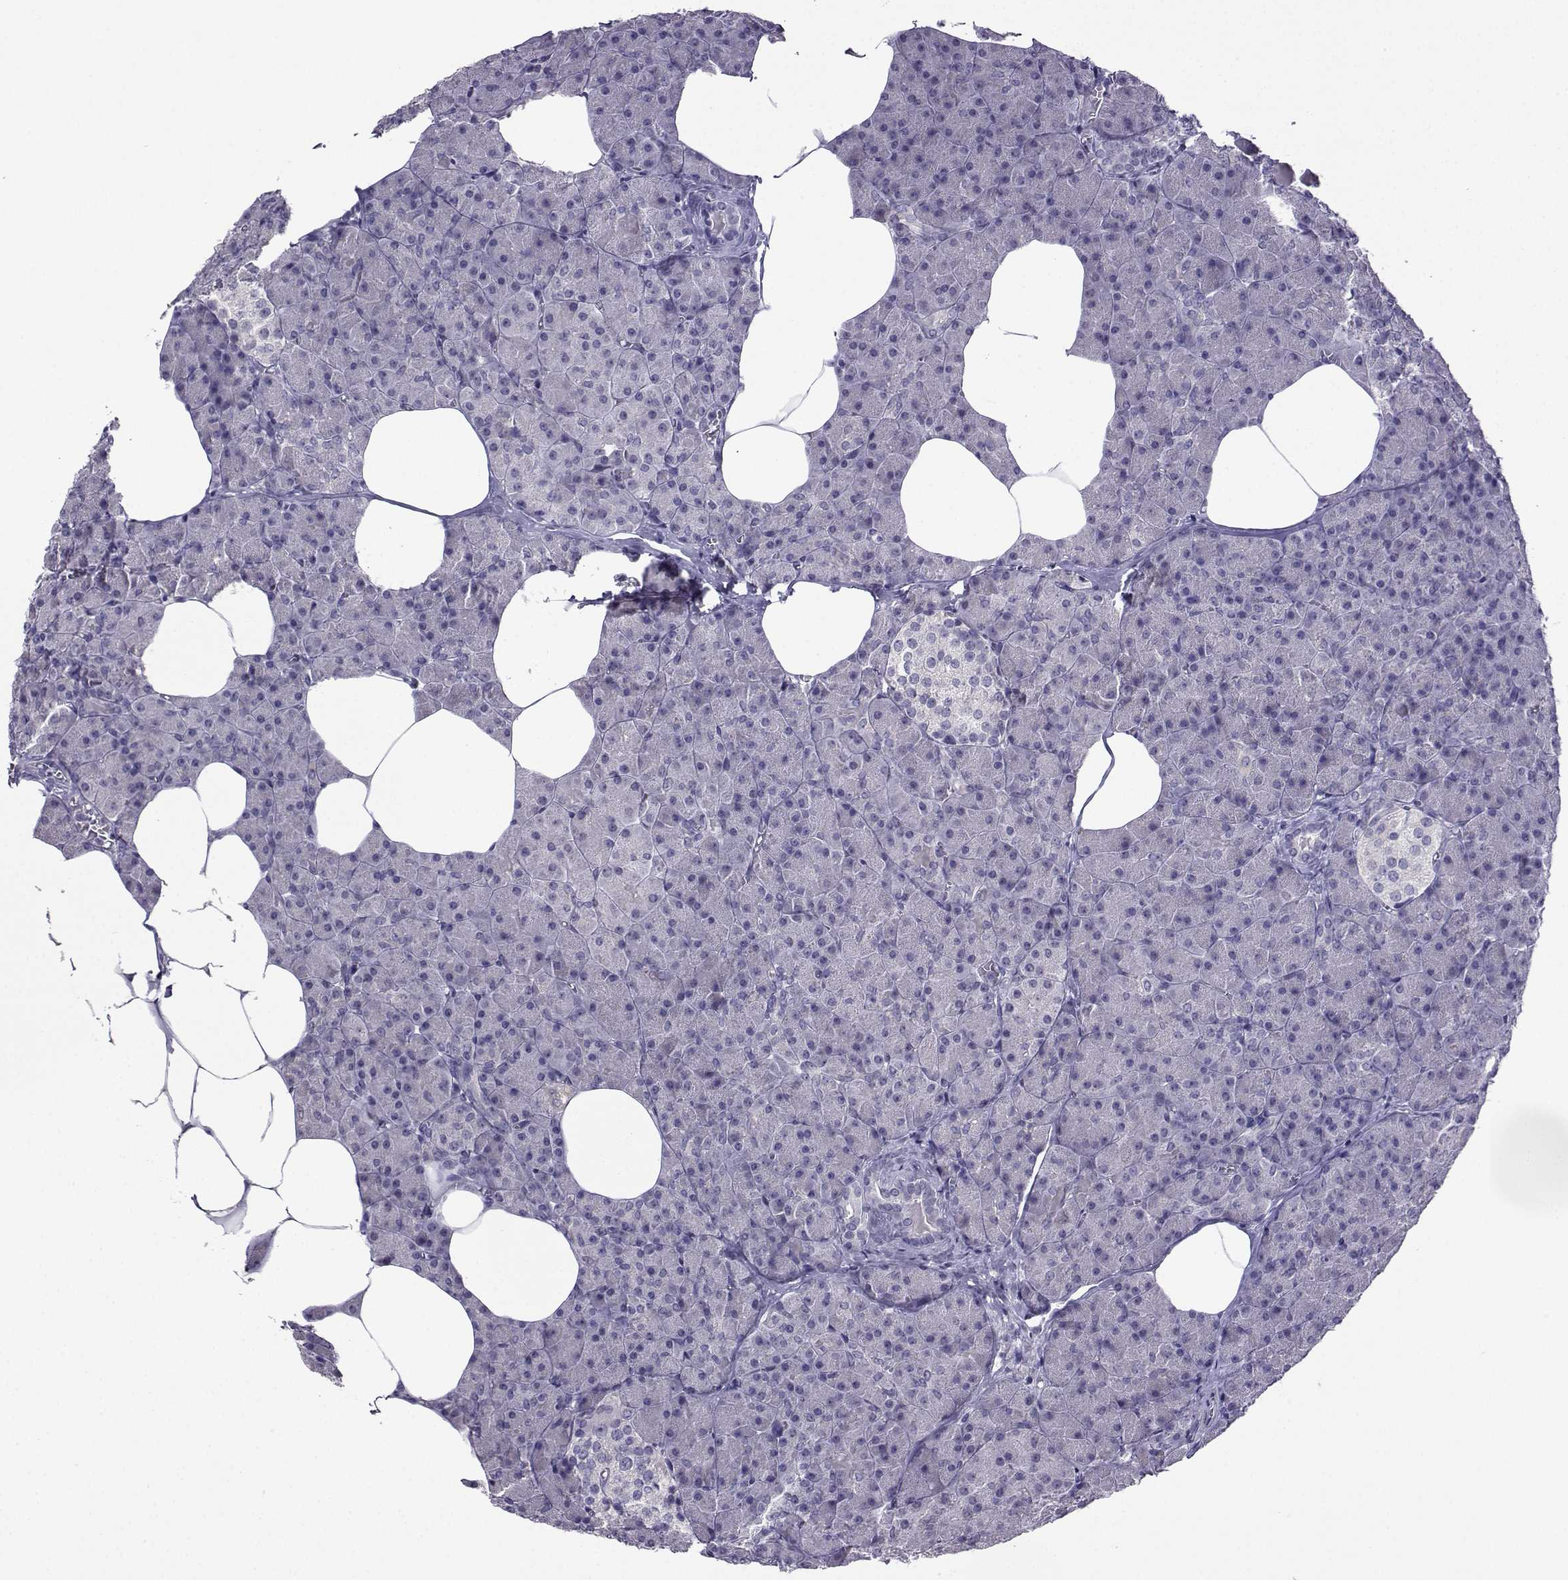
{"staining": {"intensity": "negative", "quantity": "none", "location": "none"}, "tissue": "pancreas", "cell_type": "Exocrine glandular cells", "image_type": "normal", "snomed": [{"axis": "morphology", "description": "Normal tissue, NOS"}, {"axis": "topography", "description": "Pancreas"}], "caption": "High power microscopy micrograph of an immunohistochemistry image of unremarkable pancreas, revealing no significant expression in exocrine glandular cells. Nuclei are stained in blue.", "gene": "CRYBB1", "patient": {"sex": "female", "age": 45}}